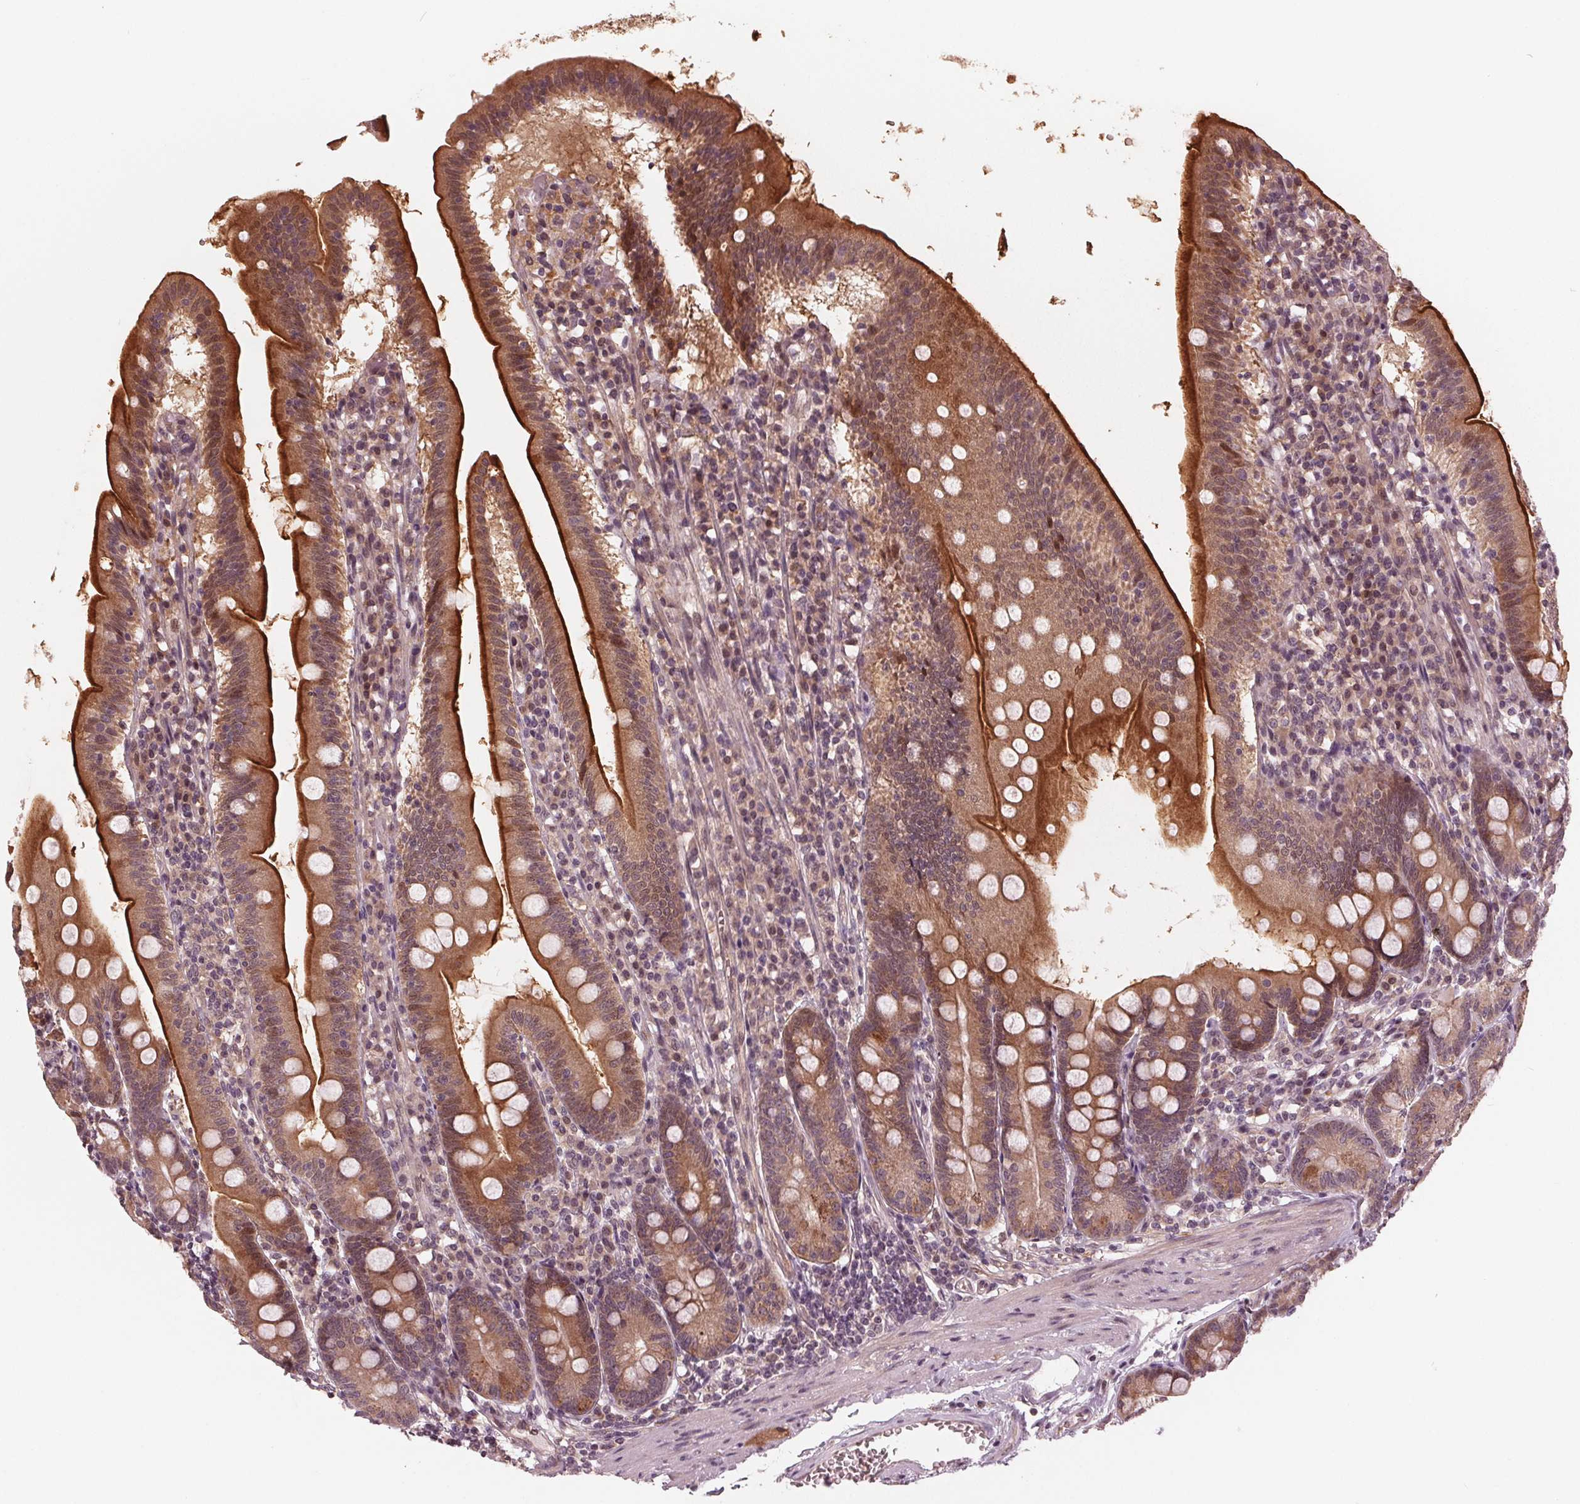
{"staining": {"intensity": "strong", "quantity": "25%-75%", "location": "cytoplasmic/membranous,nuclear"}, "tissue": "duodenum", "cell_type": "Glandular cells", "image_type": "normal", "snomed": [{"axis": "morphology", "description": "Normal tissue, NOS"}, {"axis": "topography", "description": "Duodenum"}], "caption": "This photomicrograph exhibits benign duodenum stained with IHC to label a protein in brown. The cytoplasmic/membranous,nuclear of glandular cells show strong positivity for the protein. Nuclei are counter-stained blue.", "gene": "ZNF471", "patient": {"sex": "female", "age": 67}}